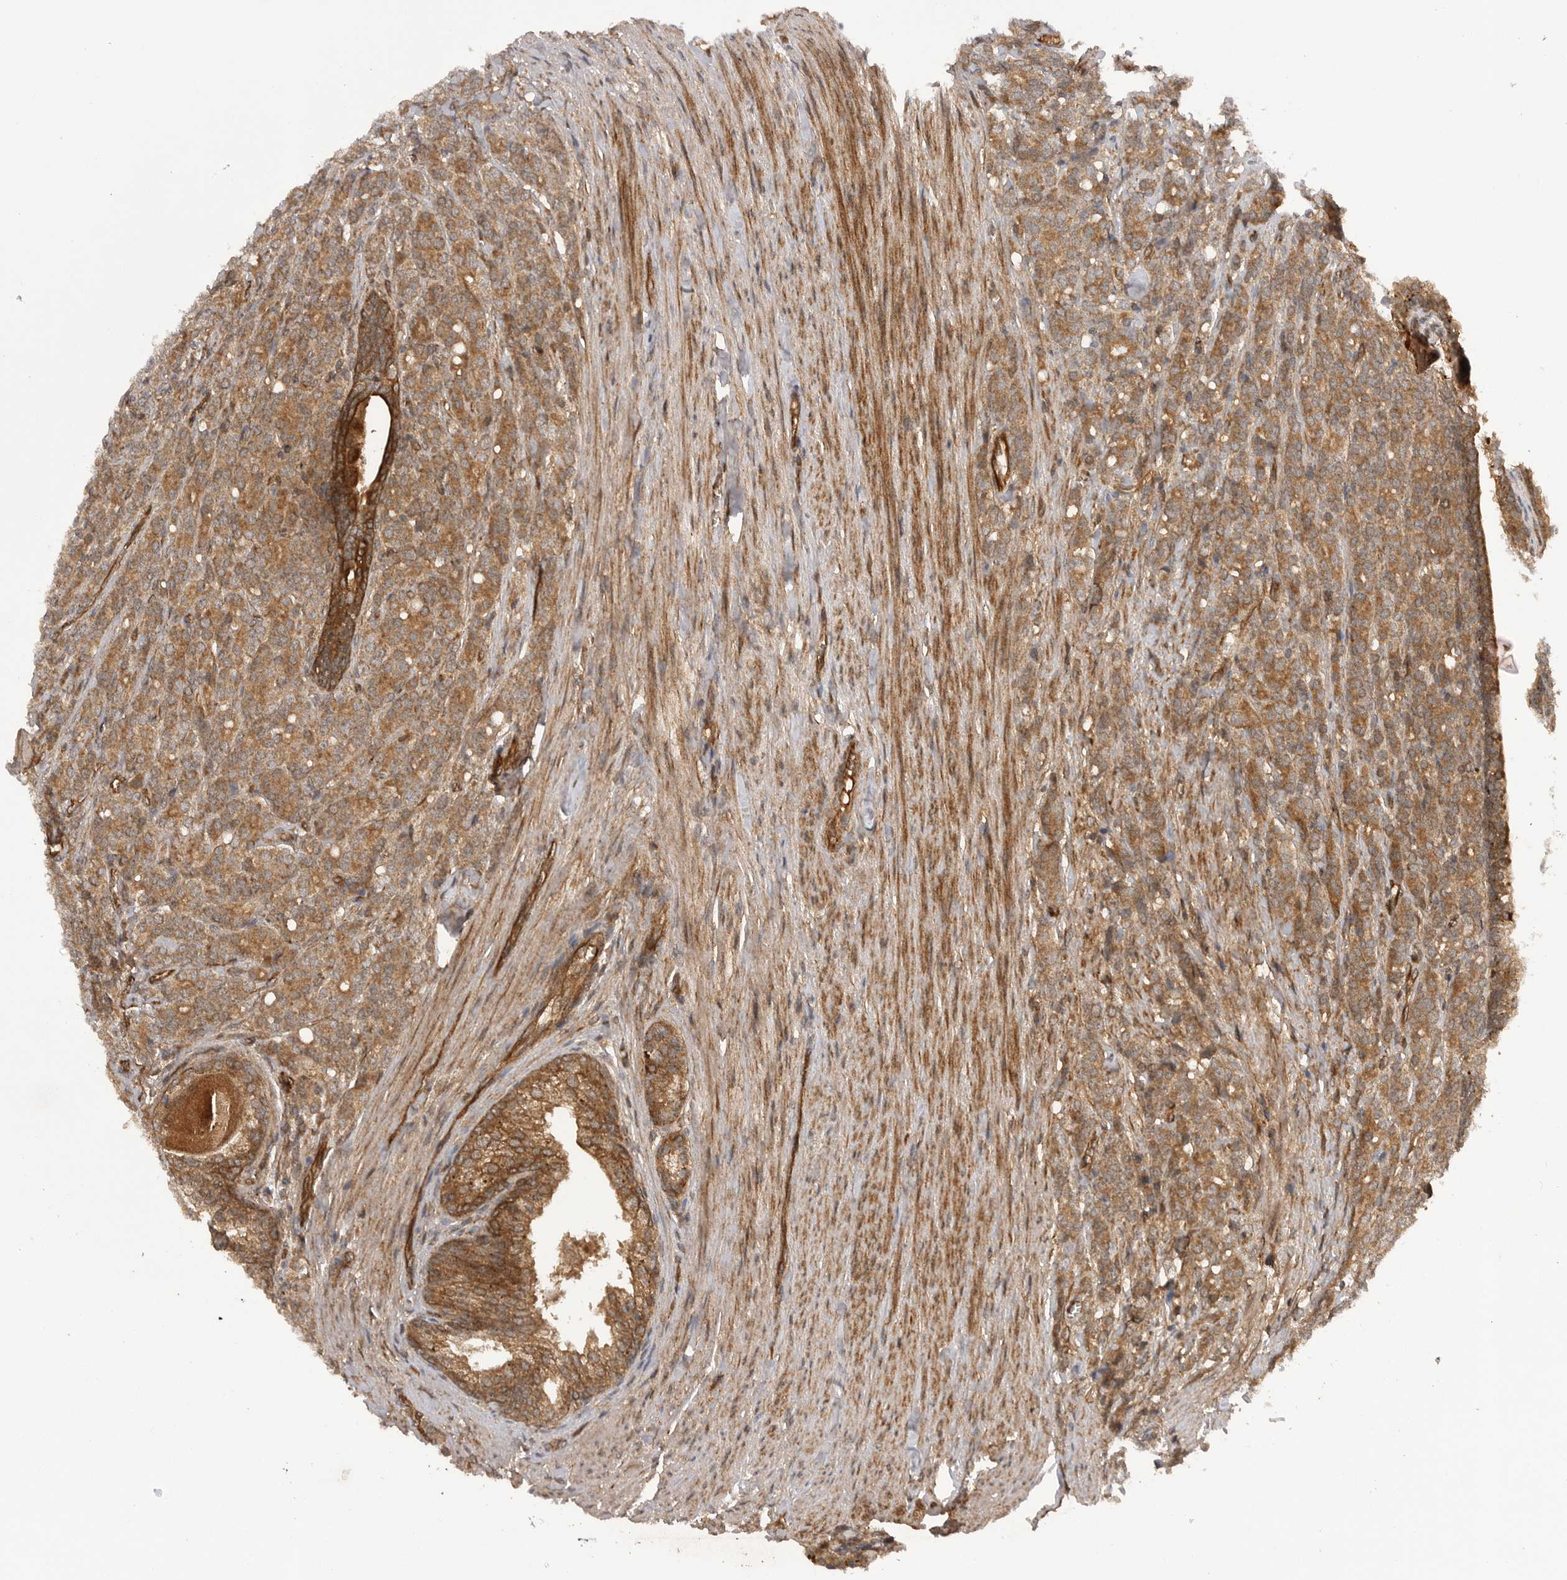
{"staining": {"intensity": "moderate", "quantity": ">75%", "location": "cytoplasmic/membranous"}, "tissue": "prostate cancer", "cell_type": "Tumor cells", "image_type": "cancer", "snomed": [{"axis": "morphology", "description": "Adenocarcinoma, High grade"}, {"axis": "topography", "description": "Prostate"}], "caption": "A micrograph of prostate cancer (high-grade adenocarcinoma) stained for a protein demonstrates moderate cytoplasmic/membranous brown staining in tumor cells.", "gene": "PRDX4", "patient": {"sex": "male", "age": 62}}